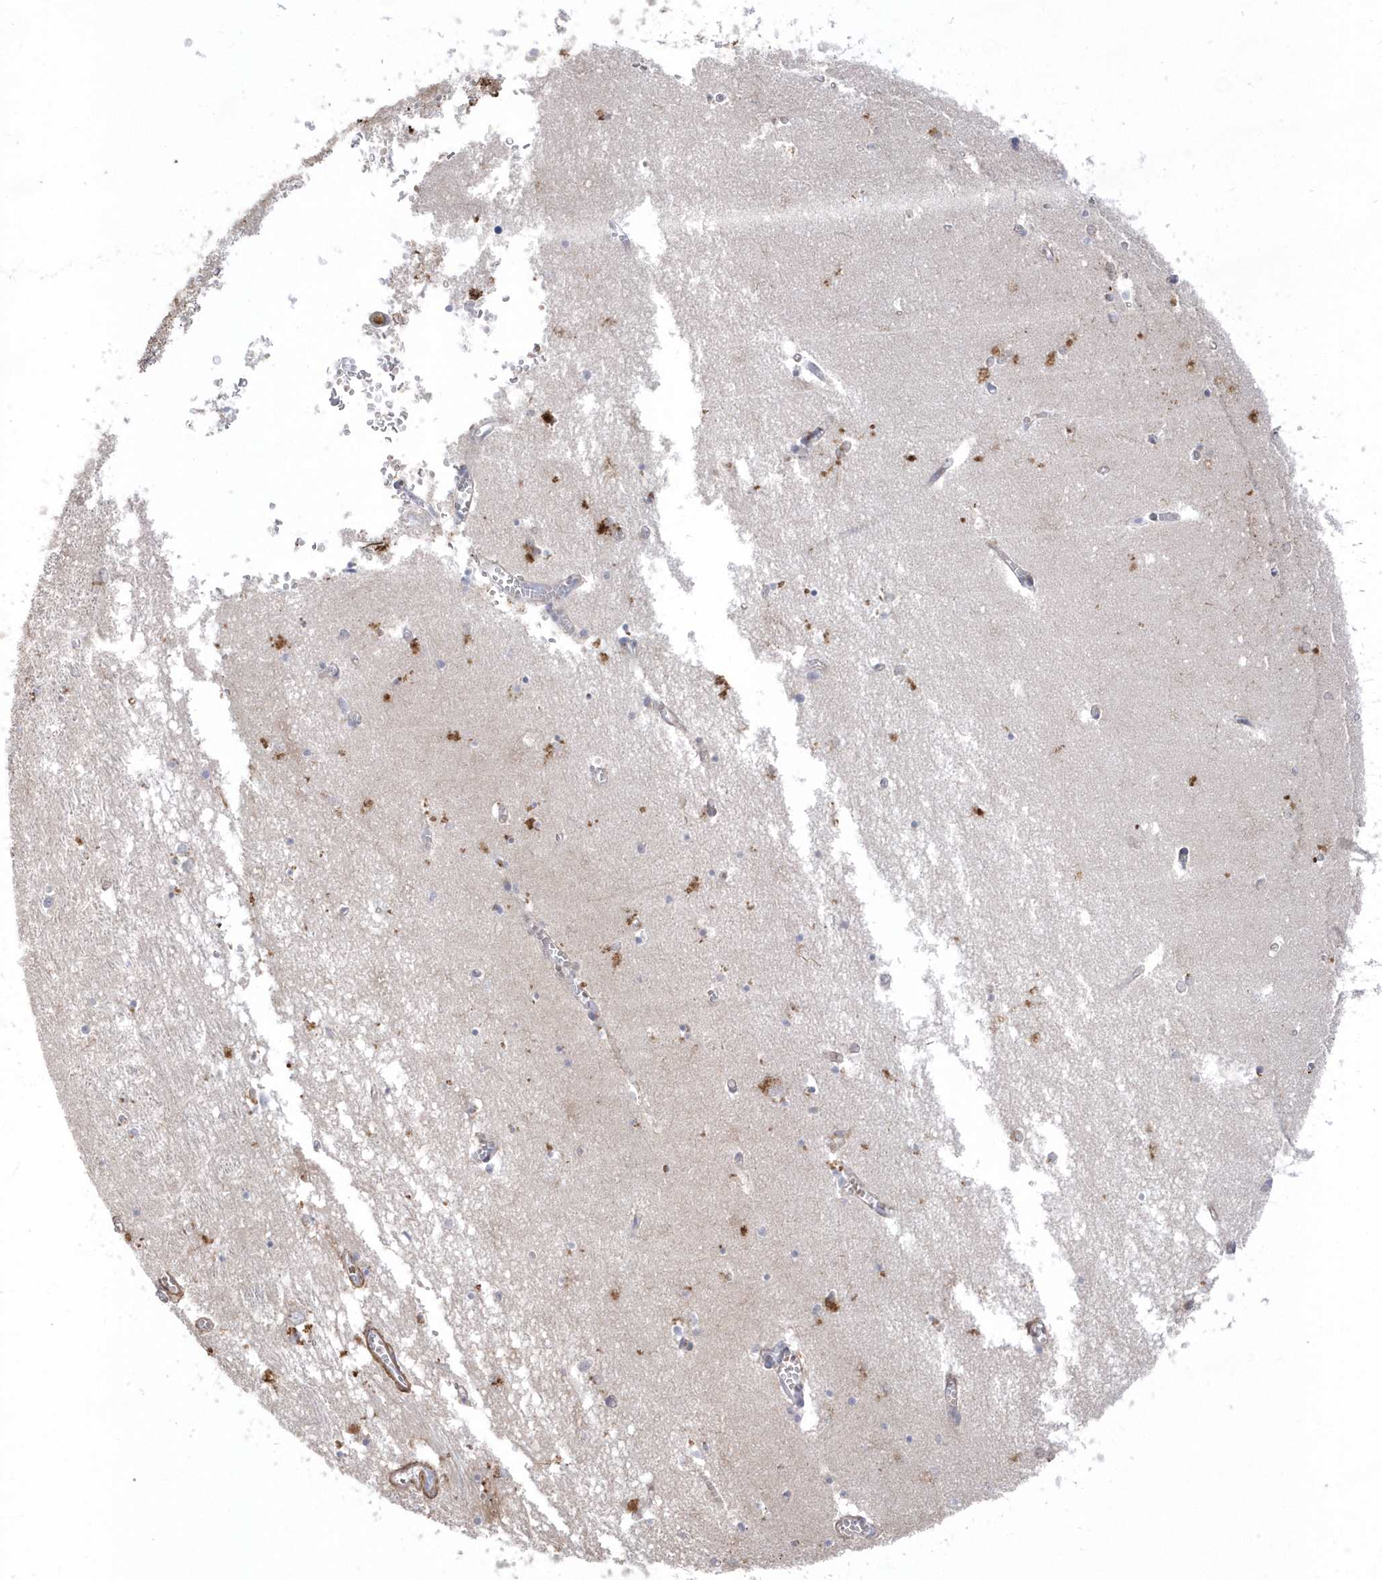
{"staining": {"intensity": "moderate", "quantity": "25%-75%", "location": "cytoplasmic/membranous"}, "tissue": "hippocampus", "cell_type": "Glial cells", "image_type": "normal", "snomed": [{"axis": "morphology", "description": "Normal tissue, NOS"}, {"axis": "topography", "description": "Hippocampus"}], "caption": "Benign hippocampus reveals moderate cytoplasmic/membranous expression in about 25%-75% of glial cells The protein is shown in brown color, while the nuclei are stained blue..", "gene": "GTPBP6", "patient": {"sex": "male", "age": 70}}